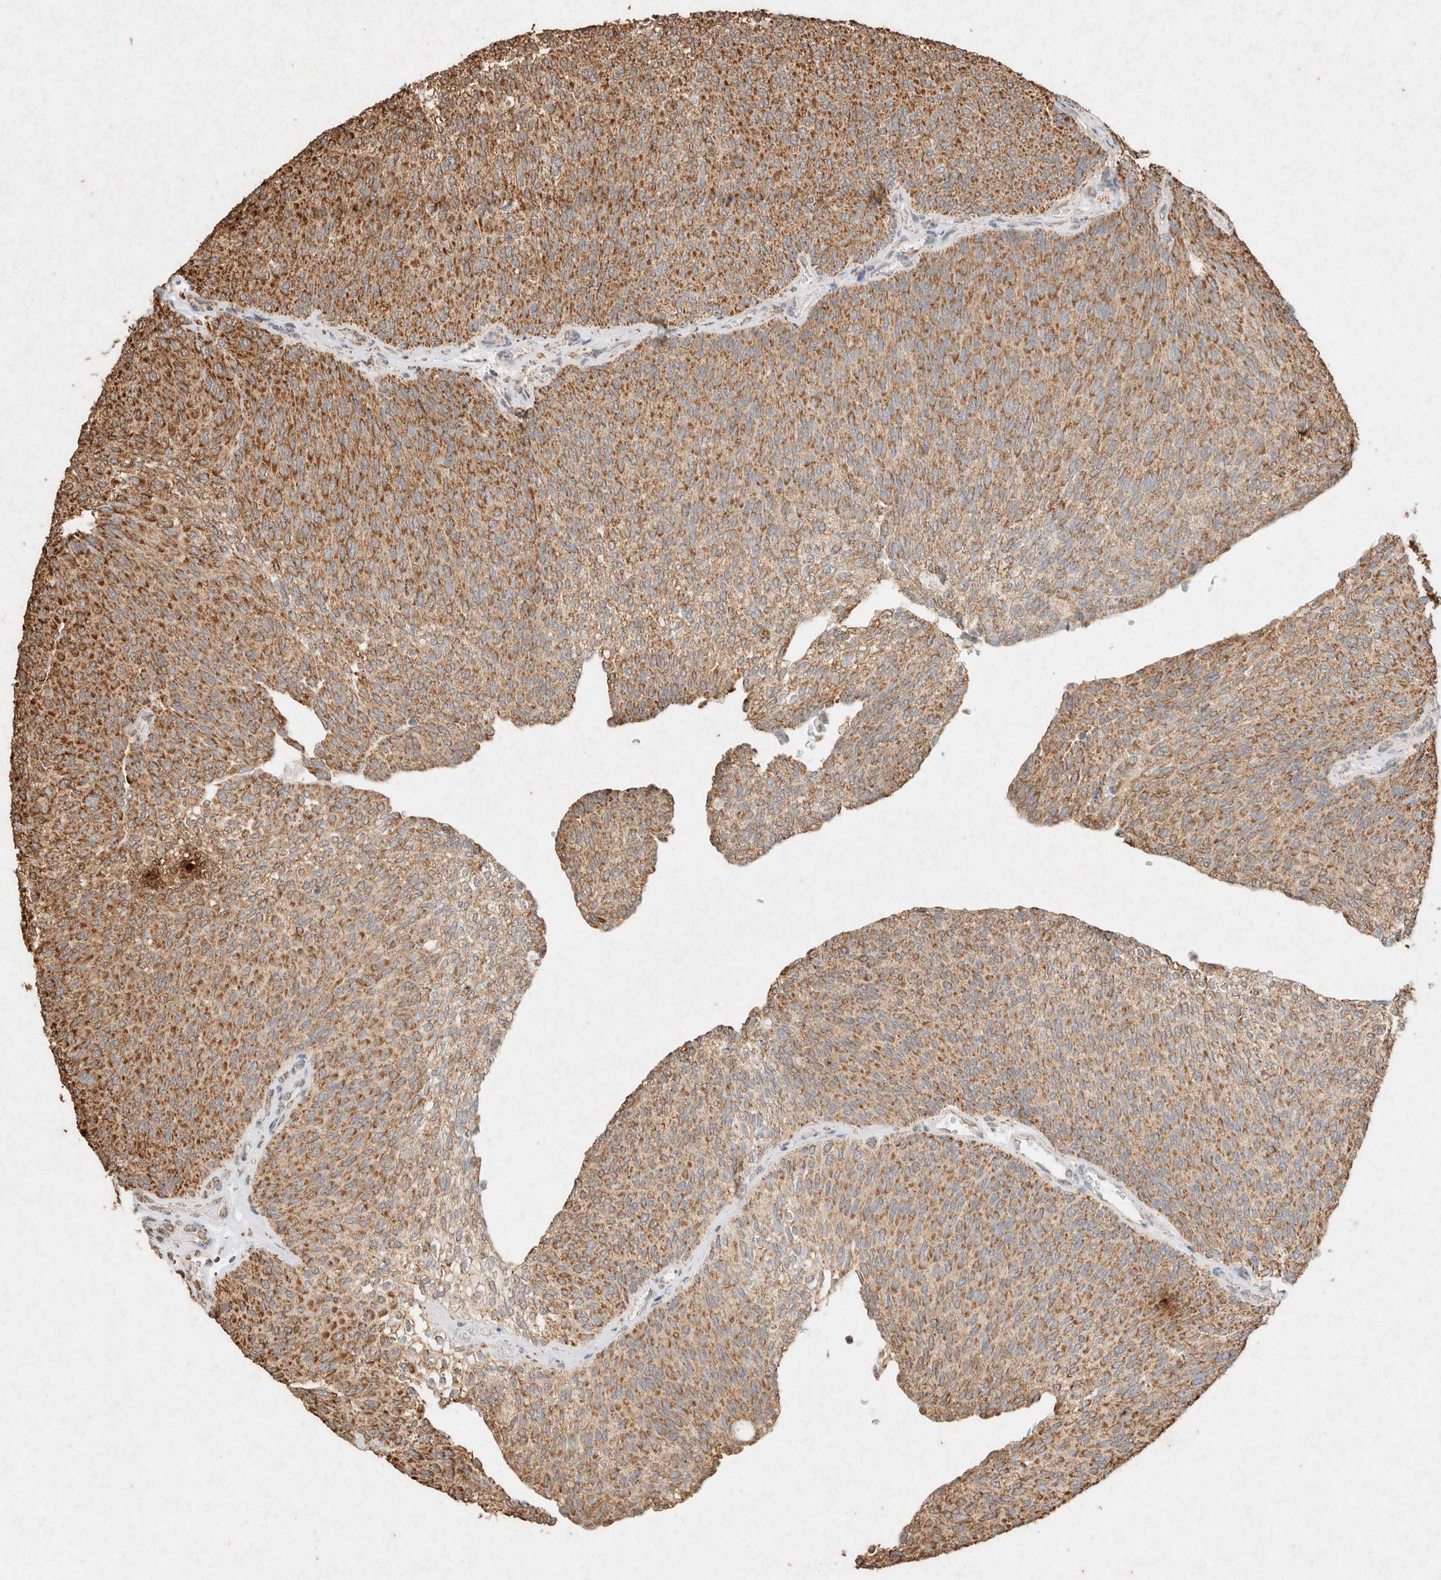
{"staining": {"intensity": "moderate", "quantity": ">75%", "location": "cytoplasmic/membranous"}, "tissue": "urothelial cancer", "cell_type": "Tumor cells", "image_type": "cancer", "snomed": [{"axis": "morphology", "description": "Urothelial carcinoma, Low grade"}, {"axis": "topography", "description": "Urinary bladder"}], "caption": "Moderate cytoplasmic/membranous staining for a protein is seen in approximately >75% of tumor cells of low-grade urothelial carcinoma using immunohistochemistry (IHC).", "gene": "SDC2", "patient": {"sex": "female", "age": 79}}